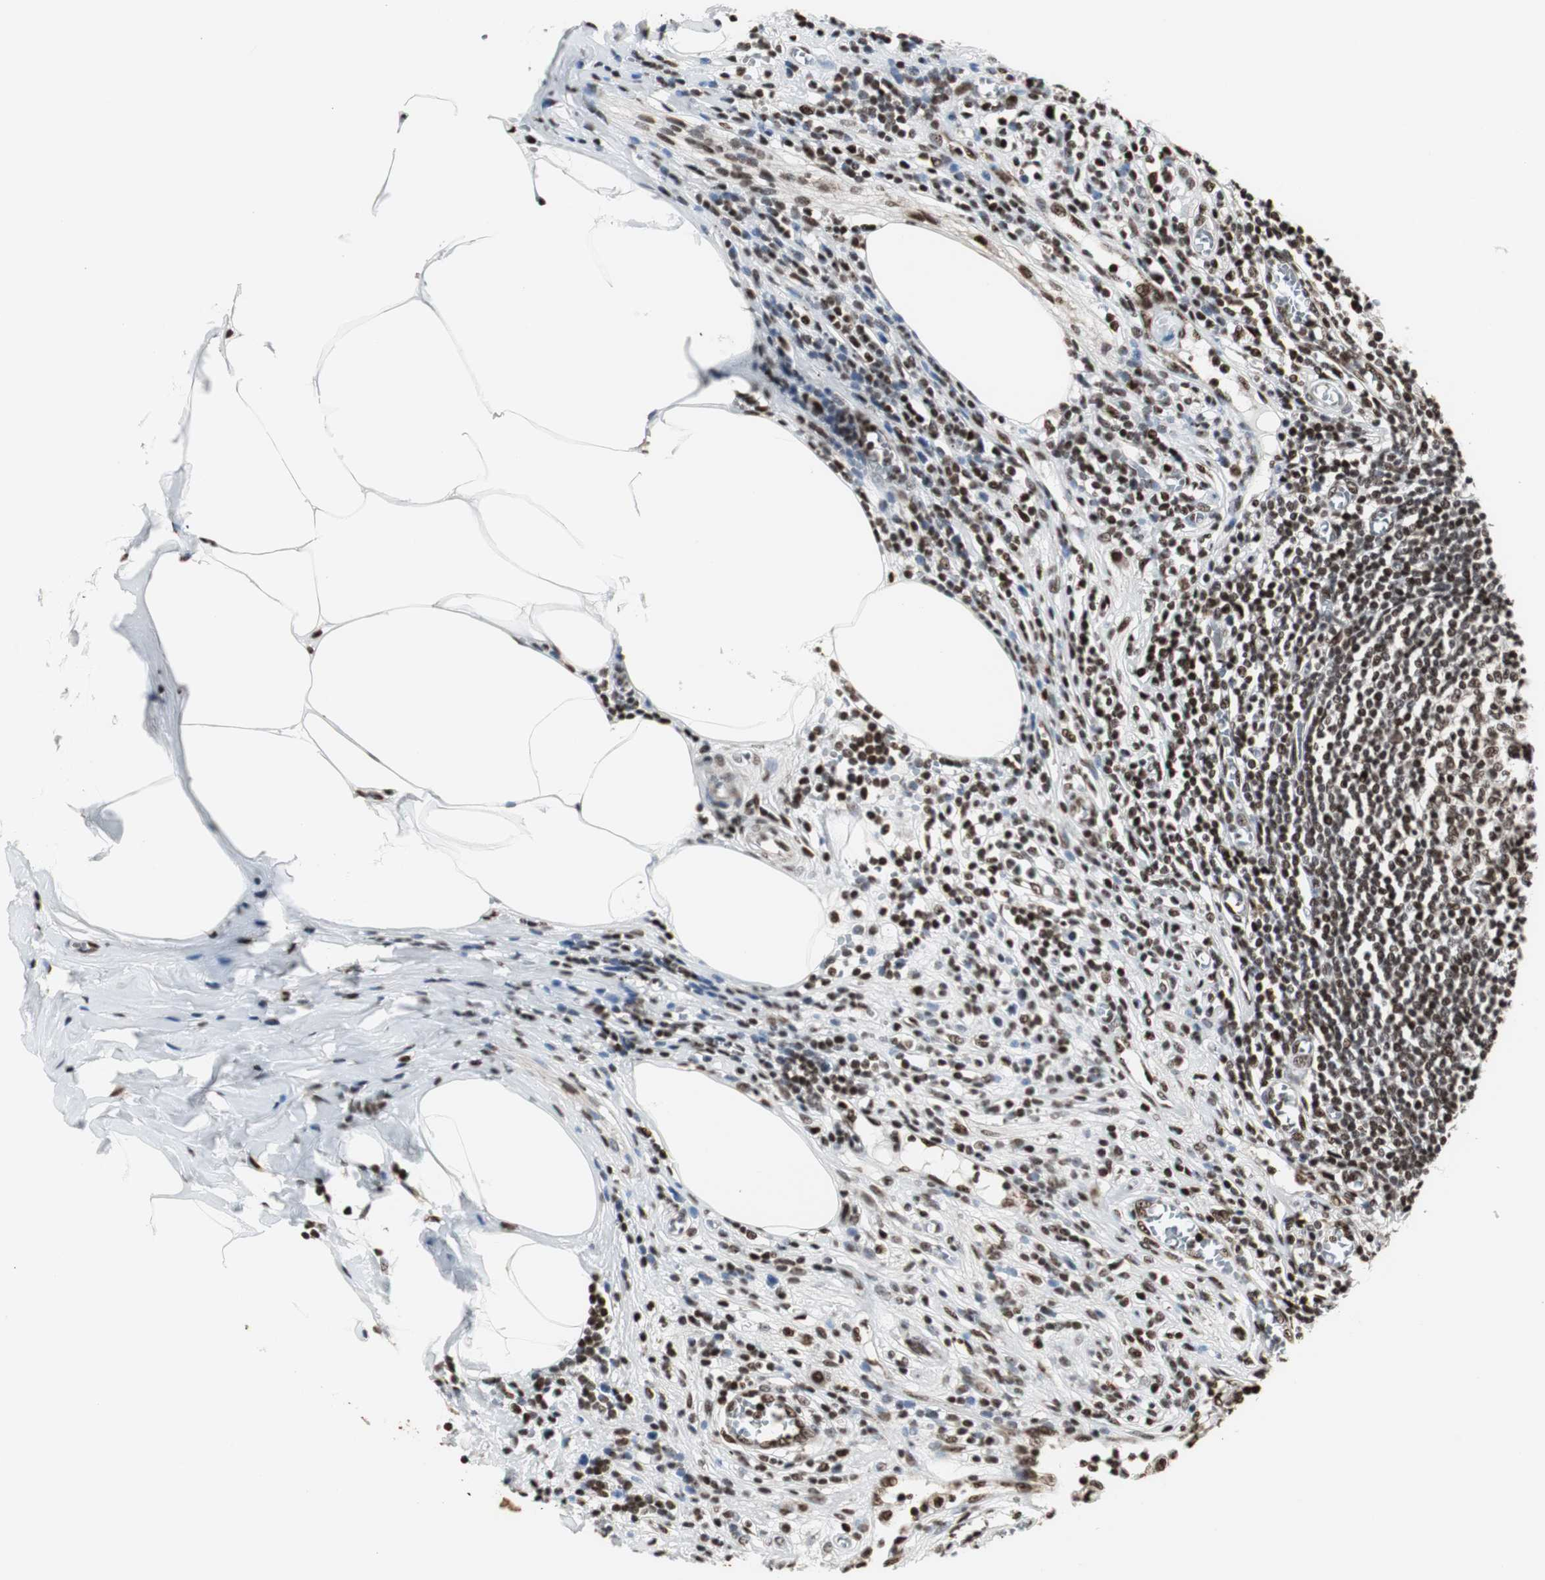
{"staining": {"intensity": "moderate", "quantity": ">75%", "location": "cytoplasmic/membranous,nuclear"}, "tissue": "appendix", "cell_type": "Glandular cells", "image_type": "normal", "snomed": [{"axis": "morphology", "description": "Normal tissue, NOS"}, {"axis": "morphology", "description": "Inflammation, NOS"}, {"axis": "topography", "description": "Appendix"}], "caption": "Glandular cells display medium levels of moderate cytoplasmic/membranous,nuclear expression in approximately >75% of cells in normal human appendix. The staining was performed using DAB, with brown indicating positive protein expression. Nuclei are stained blue with hematoxylin.", "gene": "PARN", "patient": {"sex": "male", "age": 46}}